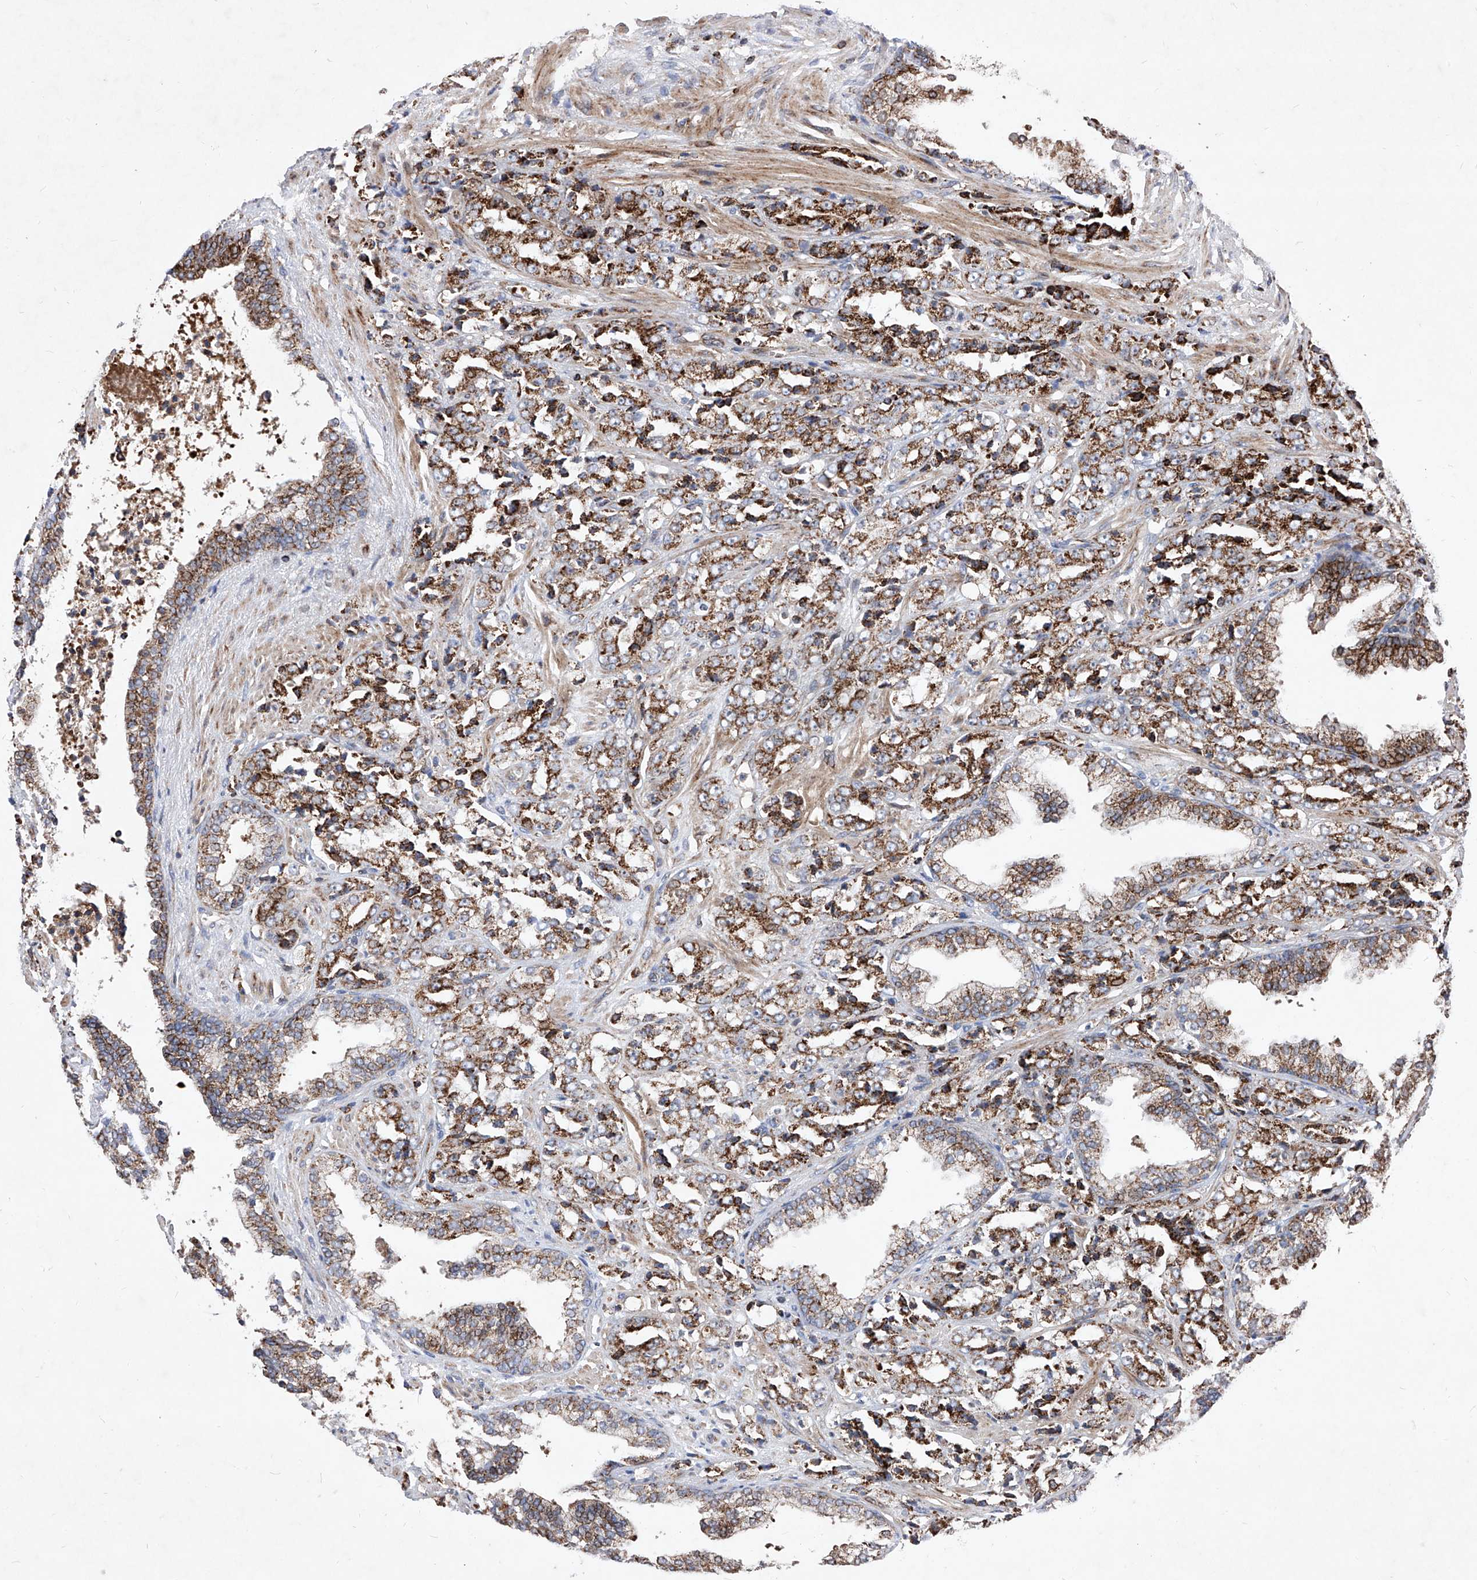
{"staining": {"intensity": "strong", "quantity": ">75%", "location": "cytoplasmic/membranous"}, "tissue": "prostate cancer", "cell_type": "Tumor cells", "image_type": "cancer", "snomed": [{"axis": "morphology", "description": "Adenocarcinoma, High grade"}, {"axis": "topography", "description": "Prostate"}], "caption": "A micrograph showing strong cytoplasmic/membranous staining in approximately >75% of tumor cells in prostate cancer (high-grade adenocarcinoma), as visualized by brown immunohistochemical staining.", "gene": "SEMA6A", "patient": {"sex": "male", "age": 71}}